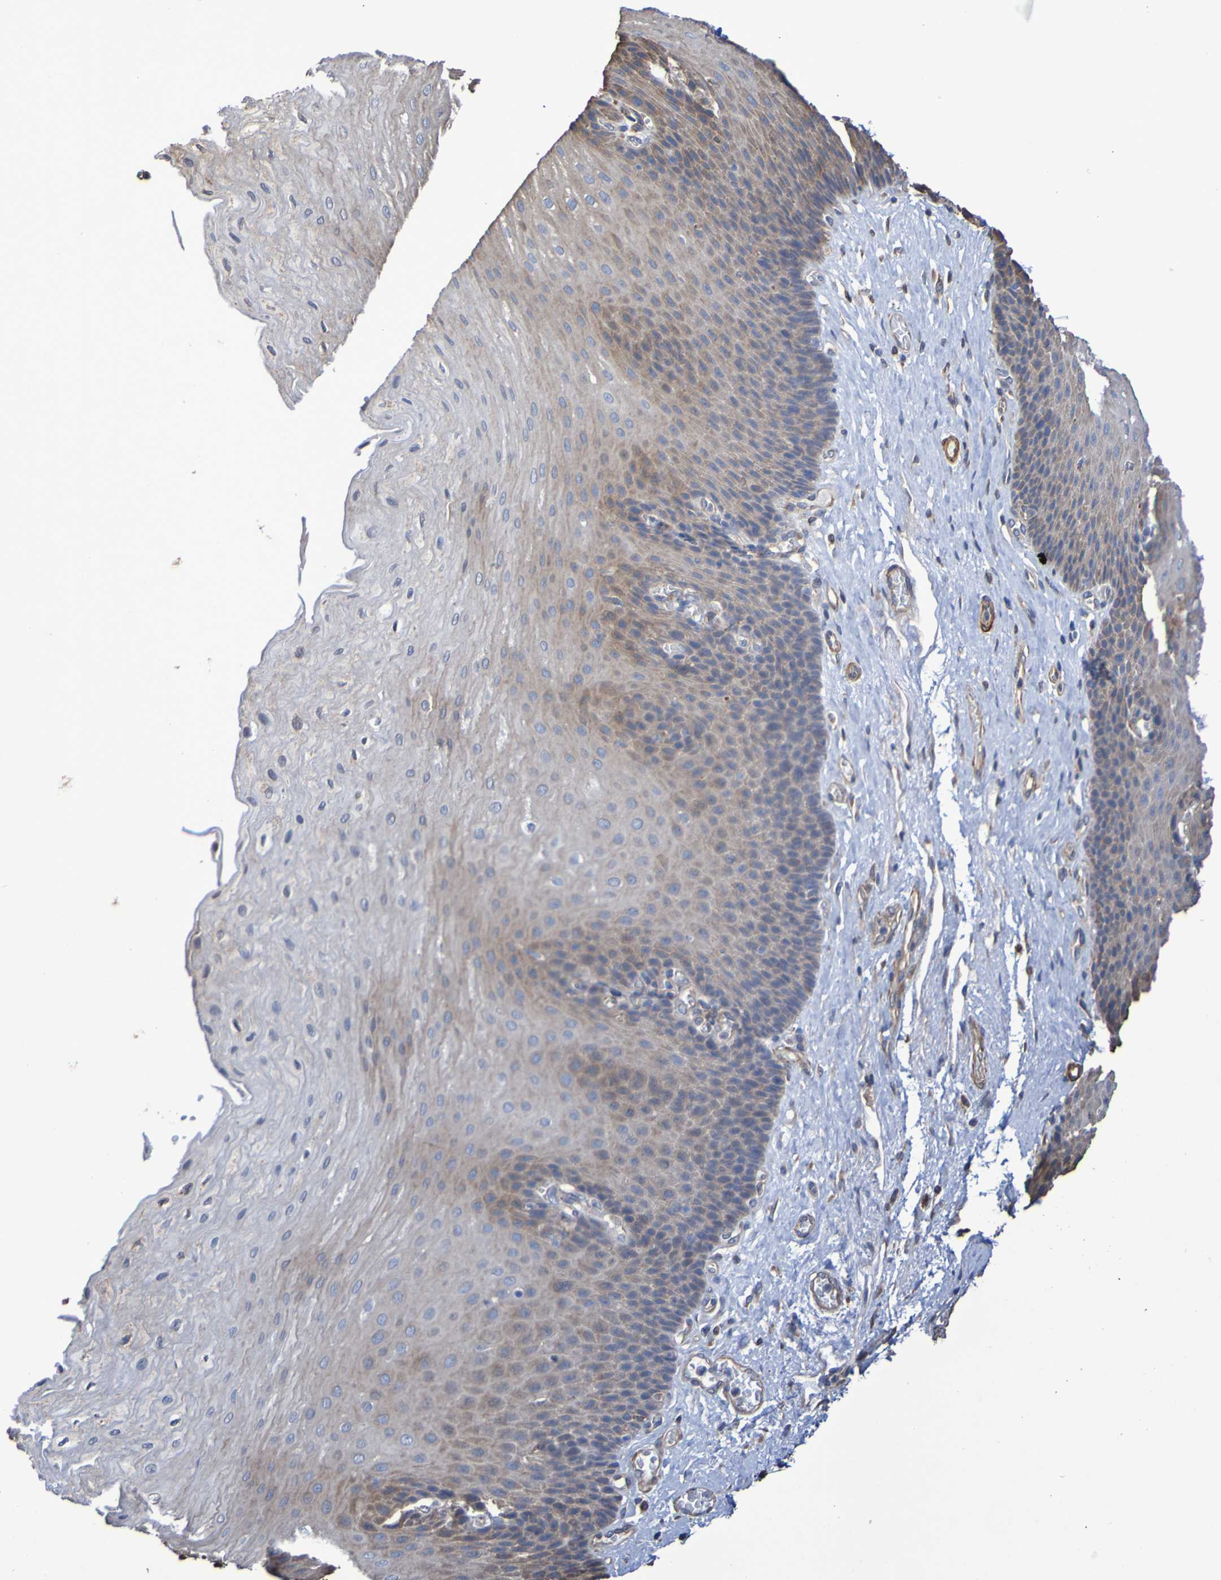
{"staining": {"intensity": "weak", "quantity": "<25%", "location": "cytoplasmic/membranous"}, "tissue": "esophagus", "cell_type": "Squamous epithelial cells", "image_type": "normal", "snomed": [{"axis": "morphology", "description": "Normal tissue, NOS"}, {"axis": "topography", "description": "Esophagus"}], "caption": "A histopathology image of human esophagus is negative for staining in squamous epithelial cells.", "gene": "RAB11A", "patient": {"sex": "female", "age": 72}}